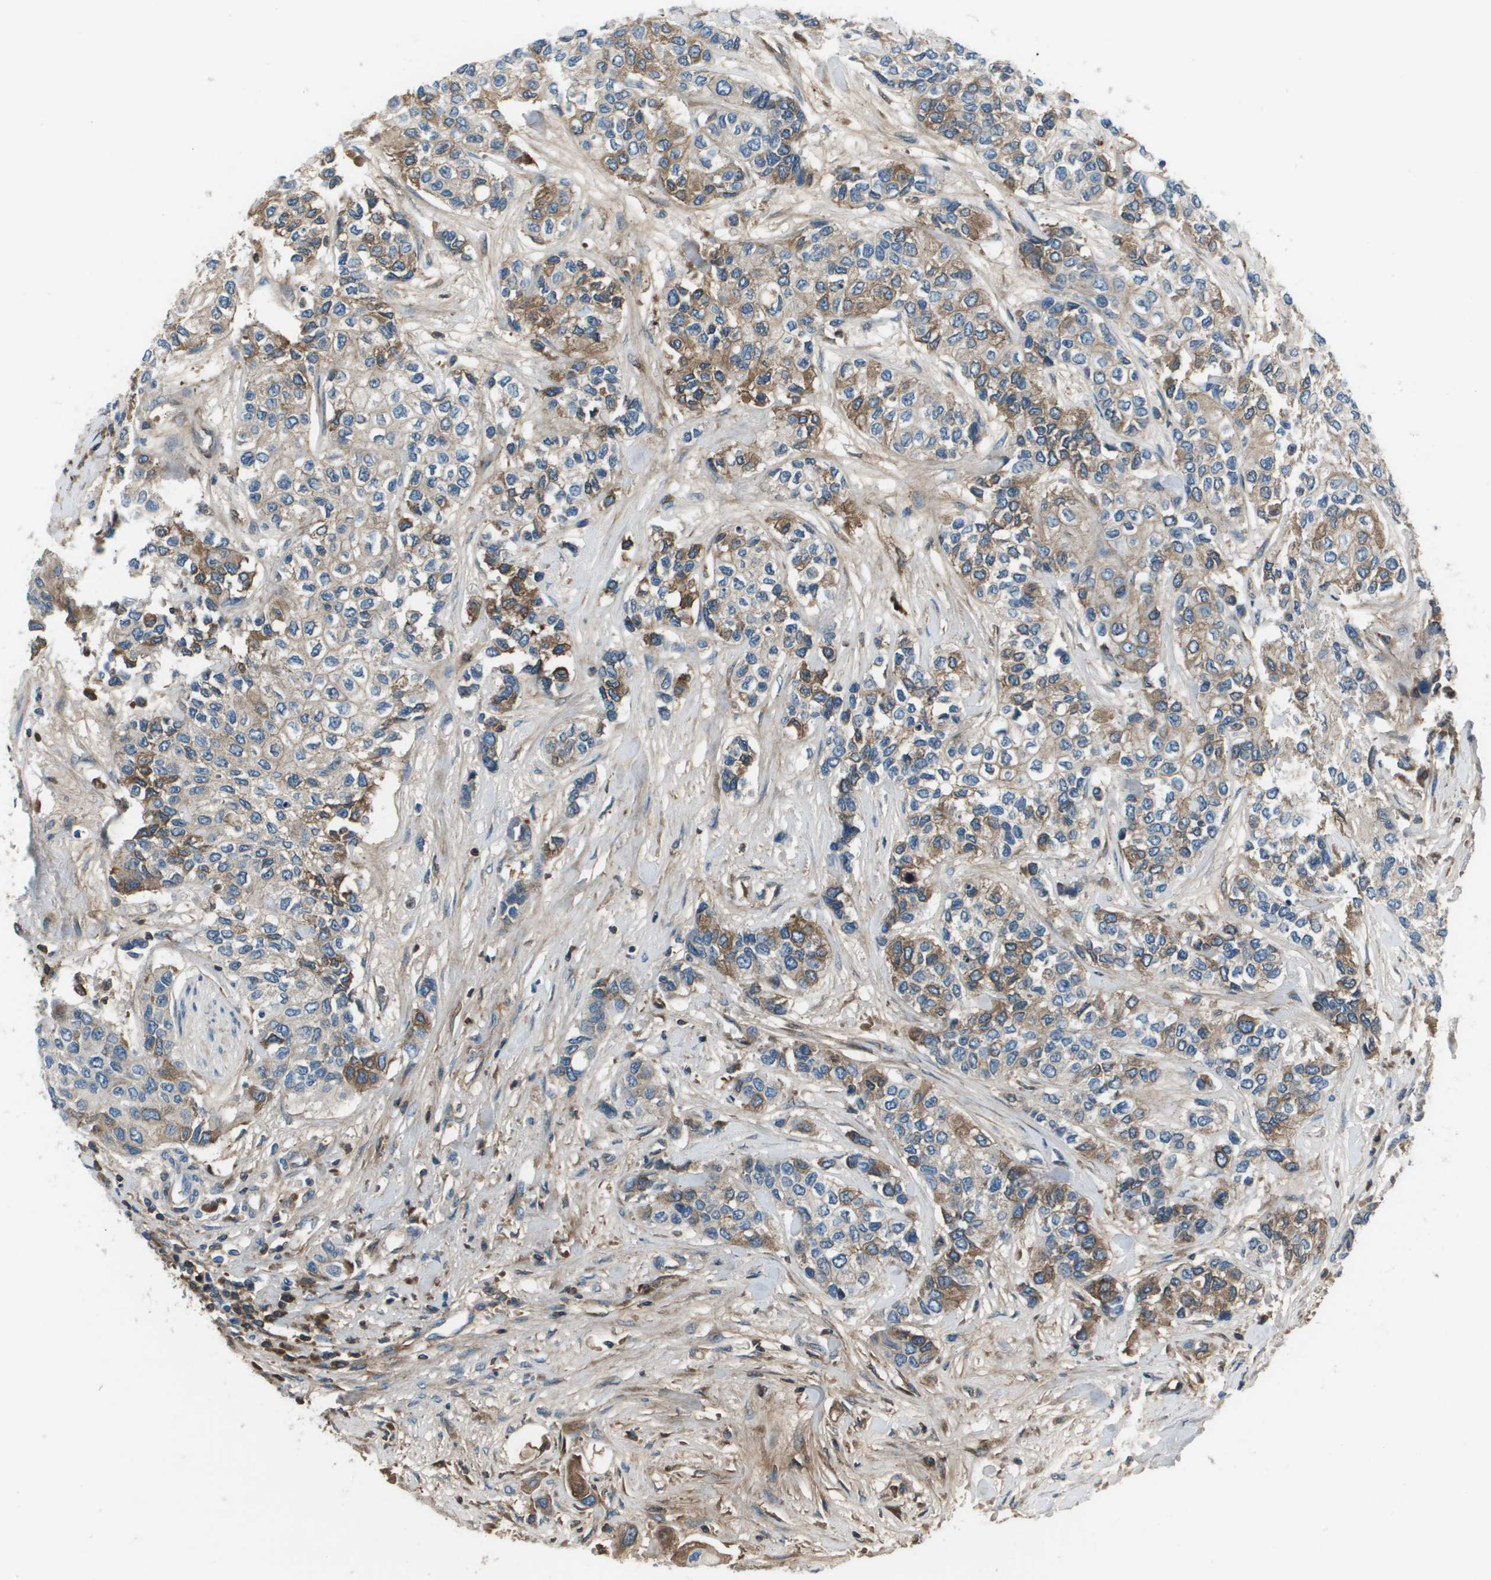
{"staining": {"intensity": "moderate", "quantity": "25%-75%", "location": "cytoplasmic/membranous"}, "tissue": "urothelial cancer", "cell_type": "Tumor cells", "image_type": "cancer", "snomed": [{"axis": "morphology", "description": "Urothelial carcinoma, High grade"}, {"axis": "topography", "description": "Urinary bladder"}], "caption": "Approximately 25%-75% of tumor cells in human urothelial cancer show moderate cytoplasmic/membranous protein positivity as visualized by brown immunohistochemical staining.", "gene": "PCOLCE", "patient": {"sex": "female", "age": 56}}